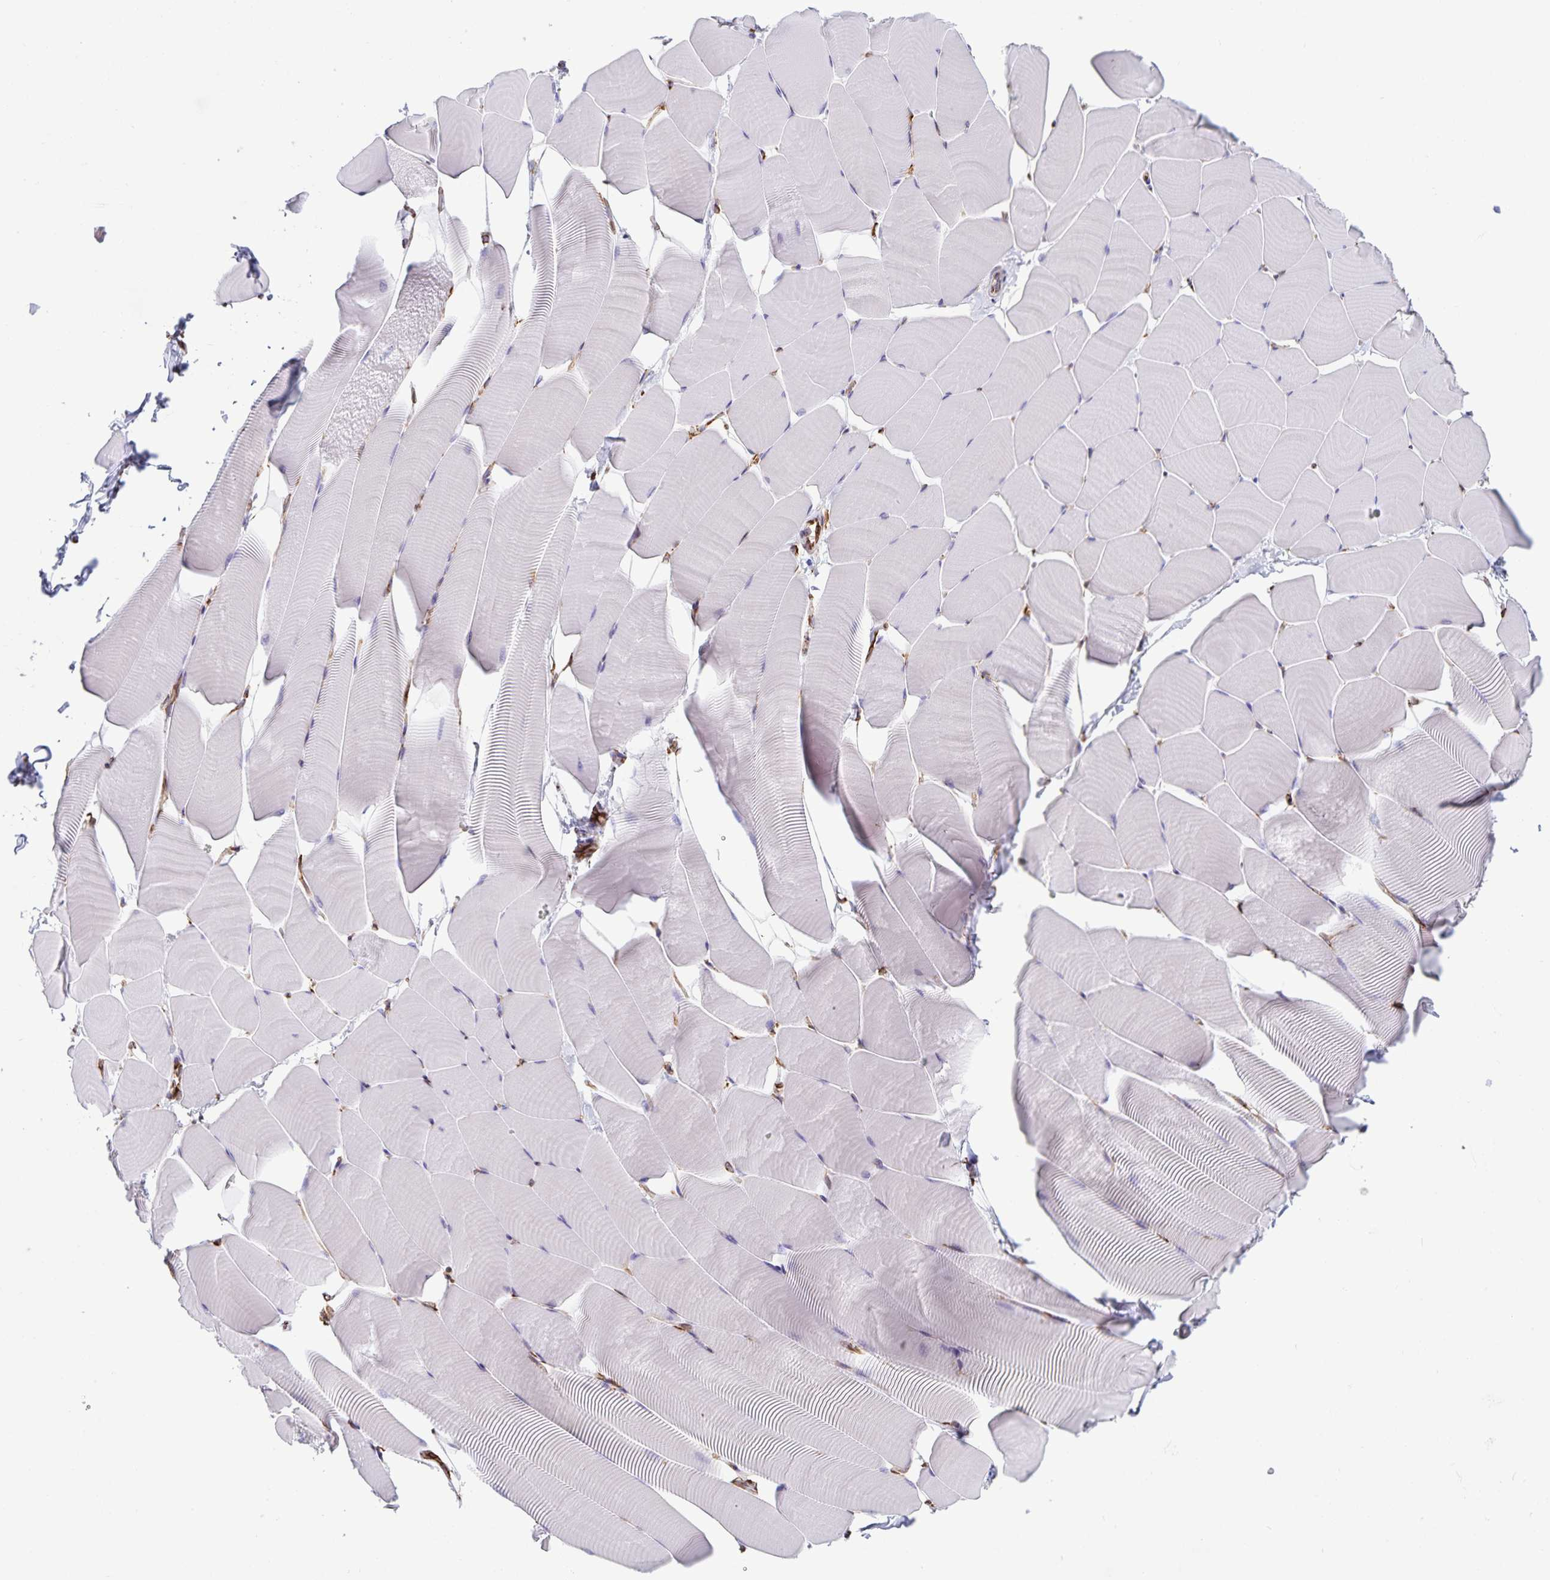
{"staining": {"intensity": "negative", "quantity": "none", "location": "none"}, "tissue": "skeletal muscle", "cell_type": "Myocytes", "image_type": "normal", "snomed": [{"axis": "morphology", "description": "Normal tissue, NOS"}, {"axis": "topography", "description": "Skeletal muscle"}], "caption": "Human skeletal muscle stained for a protein using IHC shows no expression in myocytes.", "gene": "RCN1", "patient": {"sex": "male", "age": 25}}